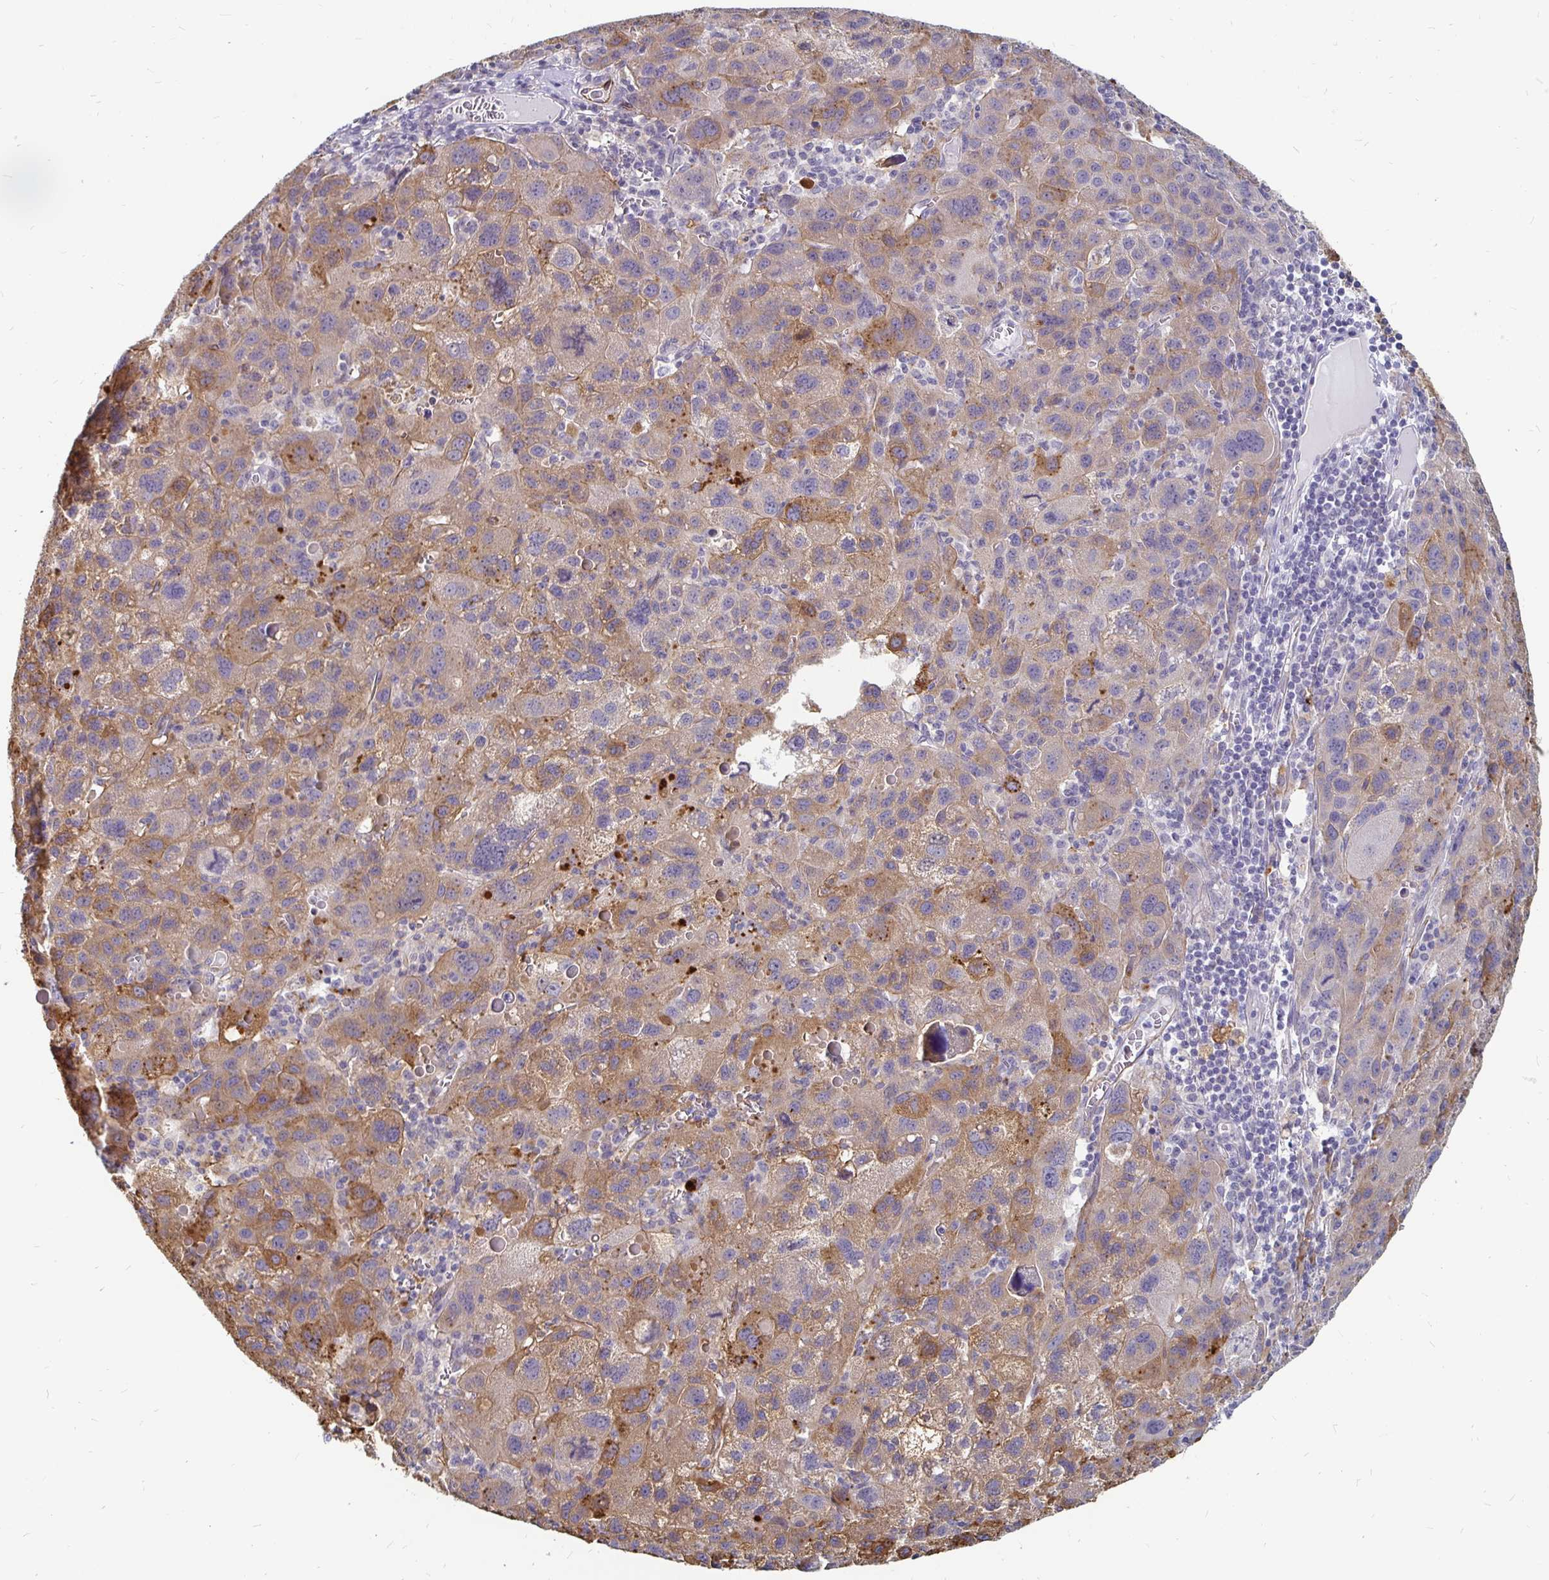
{"staining": {"intensity": "moderate", "quantity": ">75%", "location": "cytoplasmic/membranous"}, "tissue": "liver cancer", "cell_type": "Tumor cells", "image_type": "cancer", "snomed": [{"axis": "morphology", "description": "Carcinoma, Hepatocellular, NOS"}, {"axis": "topography", "description": "Liver"}], "caption": "This photomicrograph displays liver cancer stained with immunohistochemistry (IHC) to label a protein in brown. The cytoplasmic/membranous of tumor cells show moderate positivity for the protein. Nuclei are counter-stained blue.", "gene": "CCDC85A", "patient": {"sex": "female", "age": 77}}